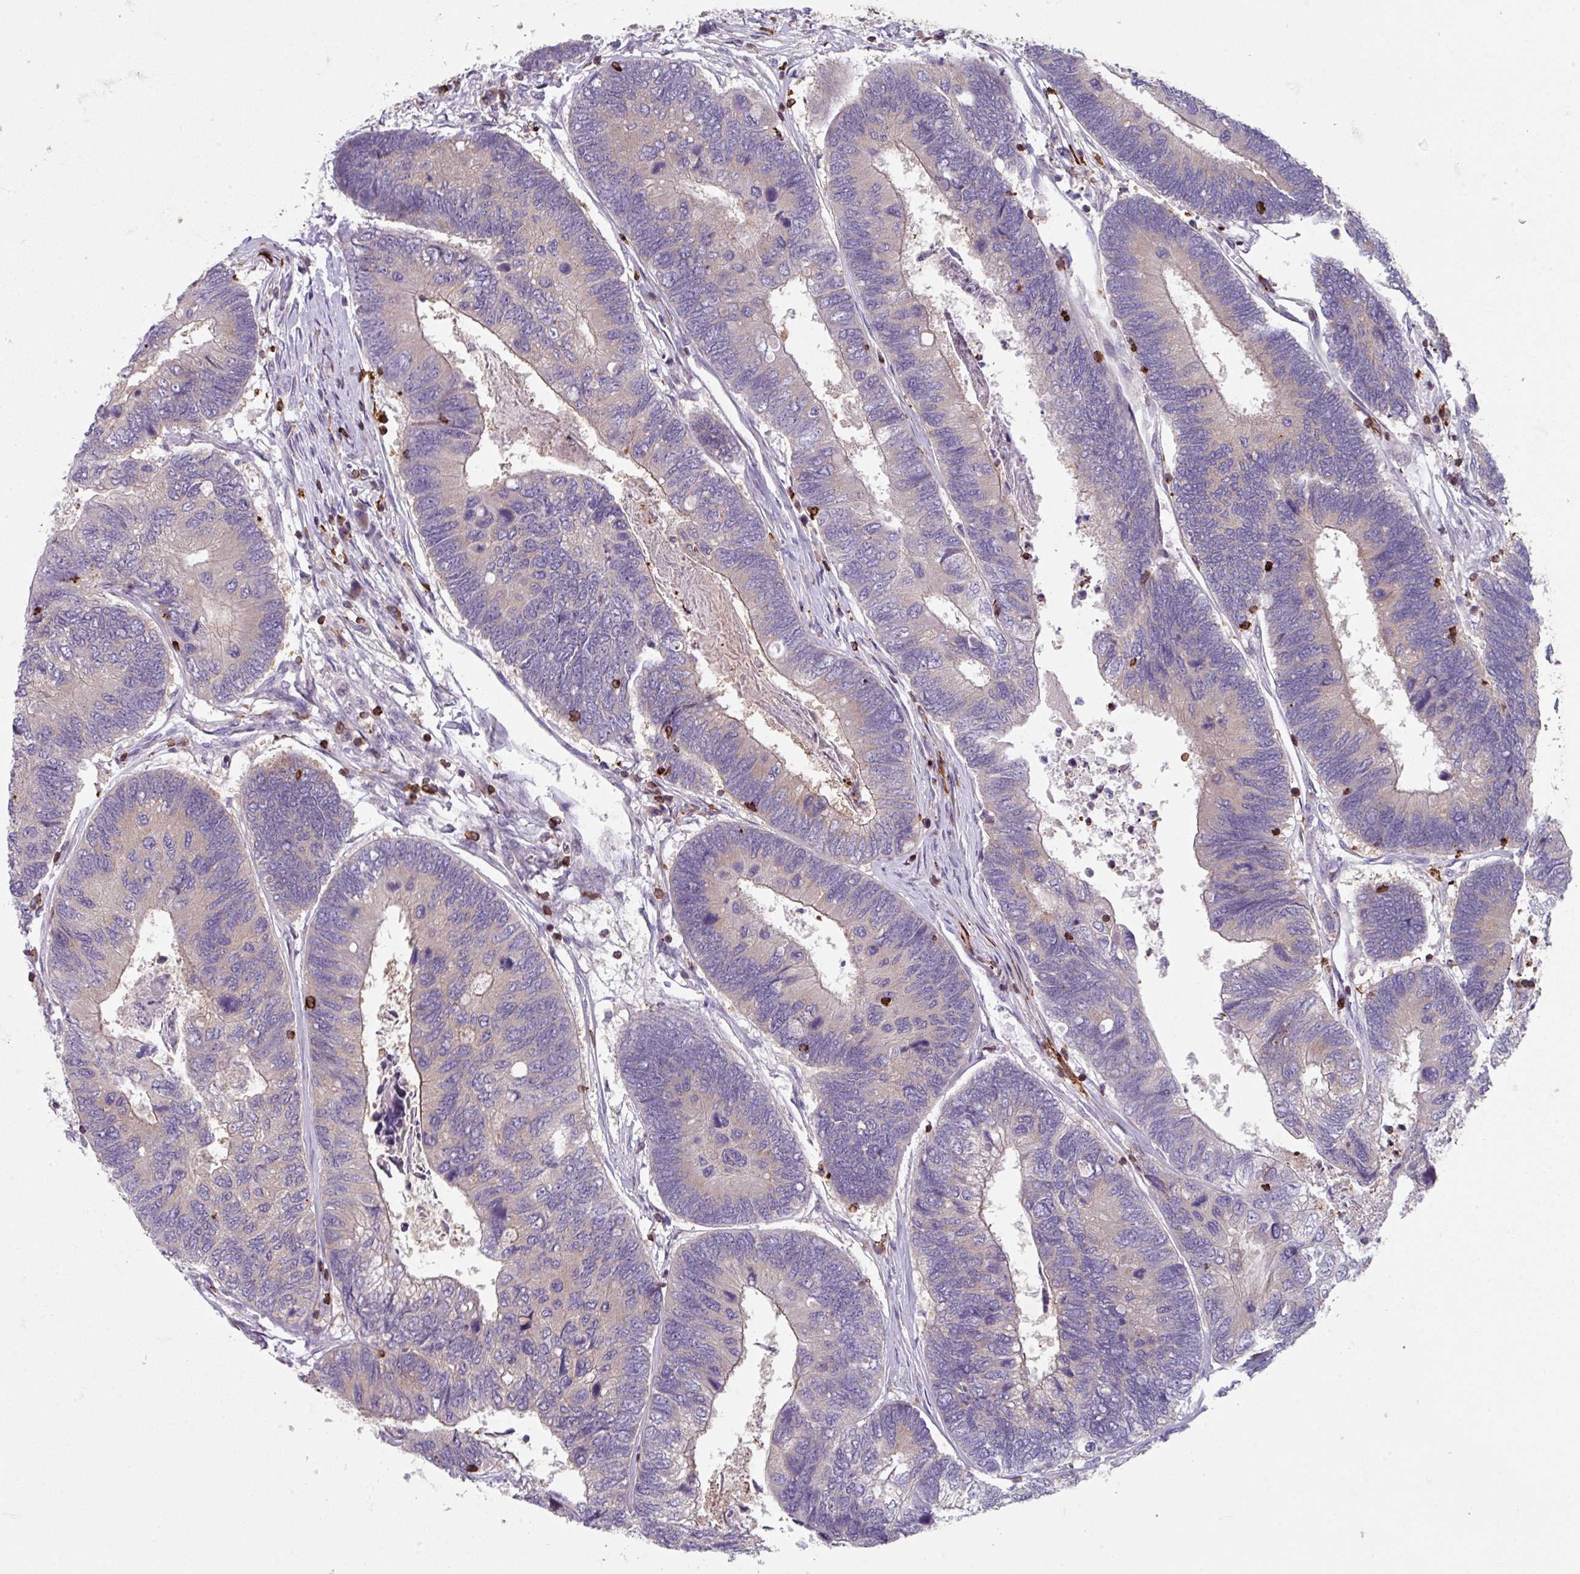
{"staining": {"intensity": "weak", "quantity": "<25%", "location": "cytoplasmic/membranous"}, "tissue": "colorectal cancer", "cell_type": "Tumor cells", "image_type": "cancer", "snomed": [{"axis": "morphology", "description": "Adenocarcinoma, NOS"}, {"axis": "topography", "description": "Colon"}], "caption": "The micrograph reveals no significant expression in tumor cells of colorectal adenocarcinoma.", "gene": "NEDD9", "patient": {"sex": "female", "age": 67}}